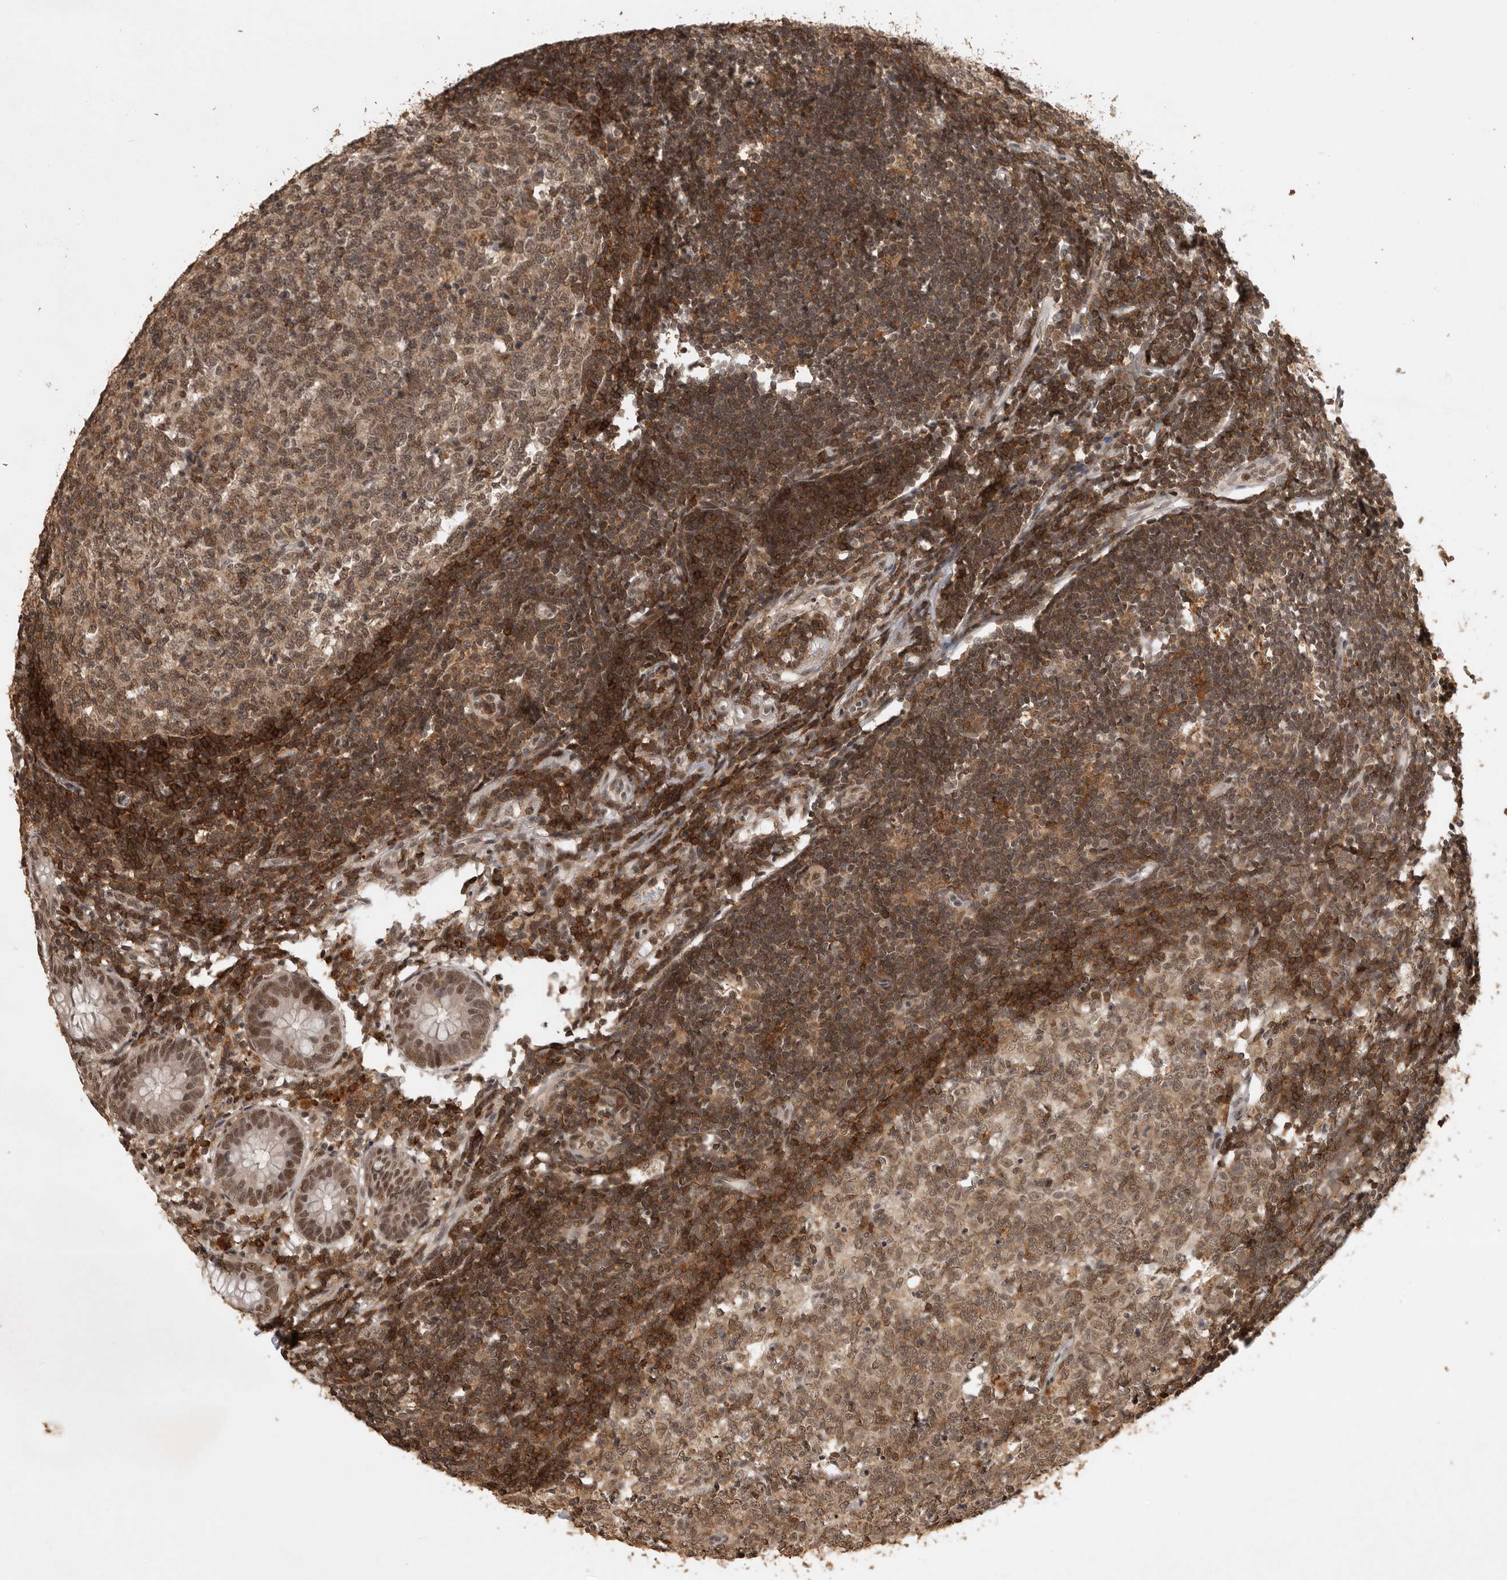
{"staining": {"intensity": "moderate", "quantity": ">75%", "location": "nuclear"}, "tissue": "appendix", "cell_type": "Glandular cells", "image_type": "normal", "snomed": [{"axis": "morphology", "description": "Normal tissue, NOS"}, {"axis": "topography", "description": "Appendix"}], "caption": "Appendix stained for a protein (brown) exhibits moderate nuclear positive staining in about >75% of glandular cells.", "gene": "CBLL1", "patient": {"sex": "female", "age": 54}}